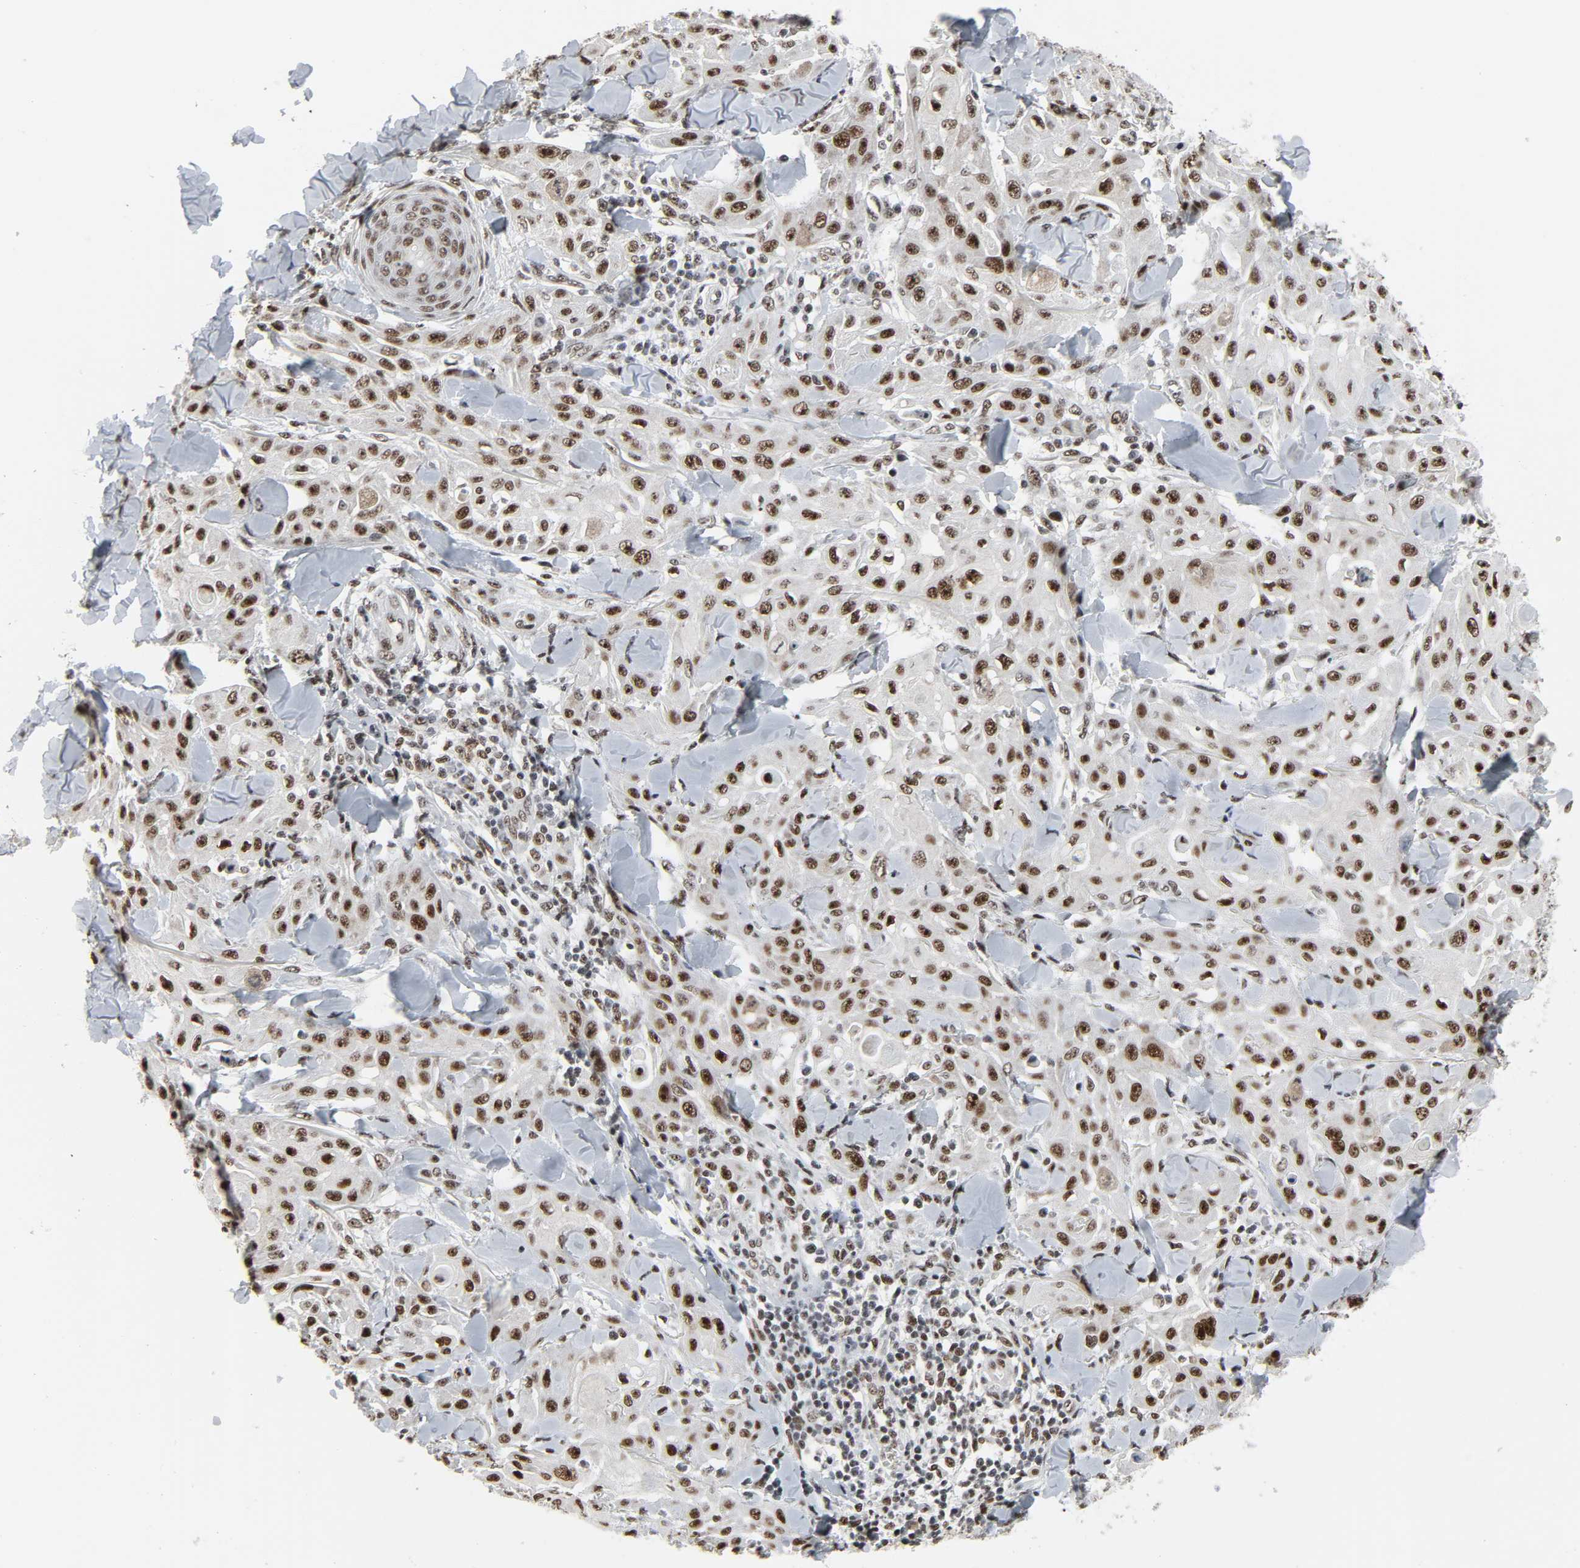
{"staining": {"intensity": "strong", "quantity": ">75%", "location": "nuclear"}, "tissue": "skin cancer", "cell_type": "Tumor cells", "image_type": "cancer", "snomed": [{"axis": "morphology", "description": "Squamous cell carcinoma, NOS"}, {"axis": "topography", "description": "Skin"}], "caption": "Protein expression analysis of human skin cancer reveals strong nuclear staining in approximately >75% of tumor cells. The protein is shown in brown color, while the nuclei are stained blue.", "gene": "CDK7", "patient": {"sex": "male", "age": 24}}